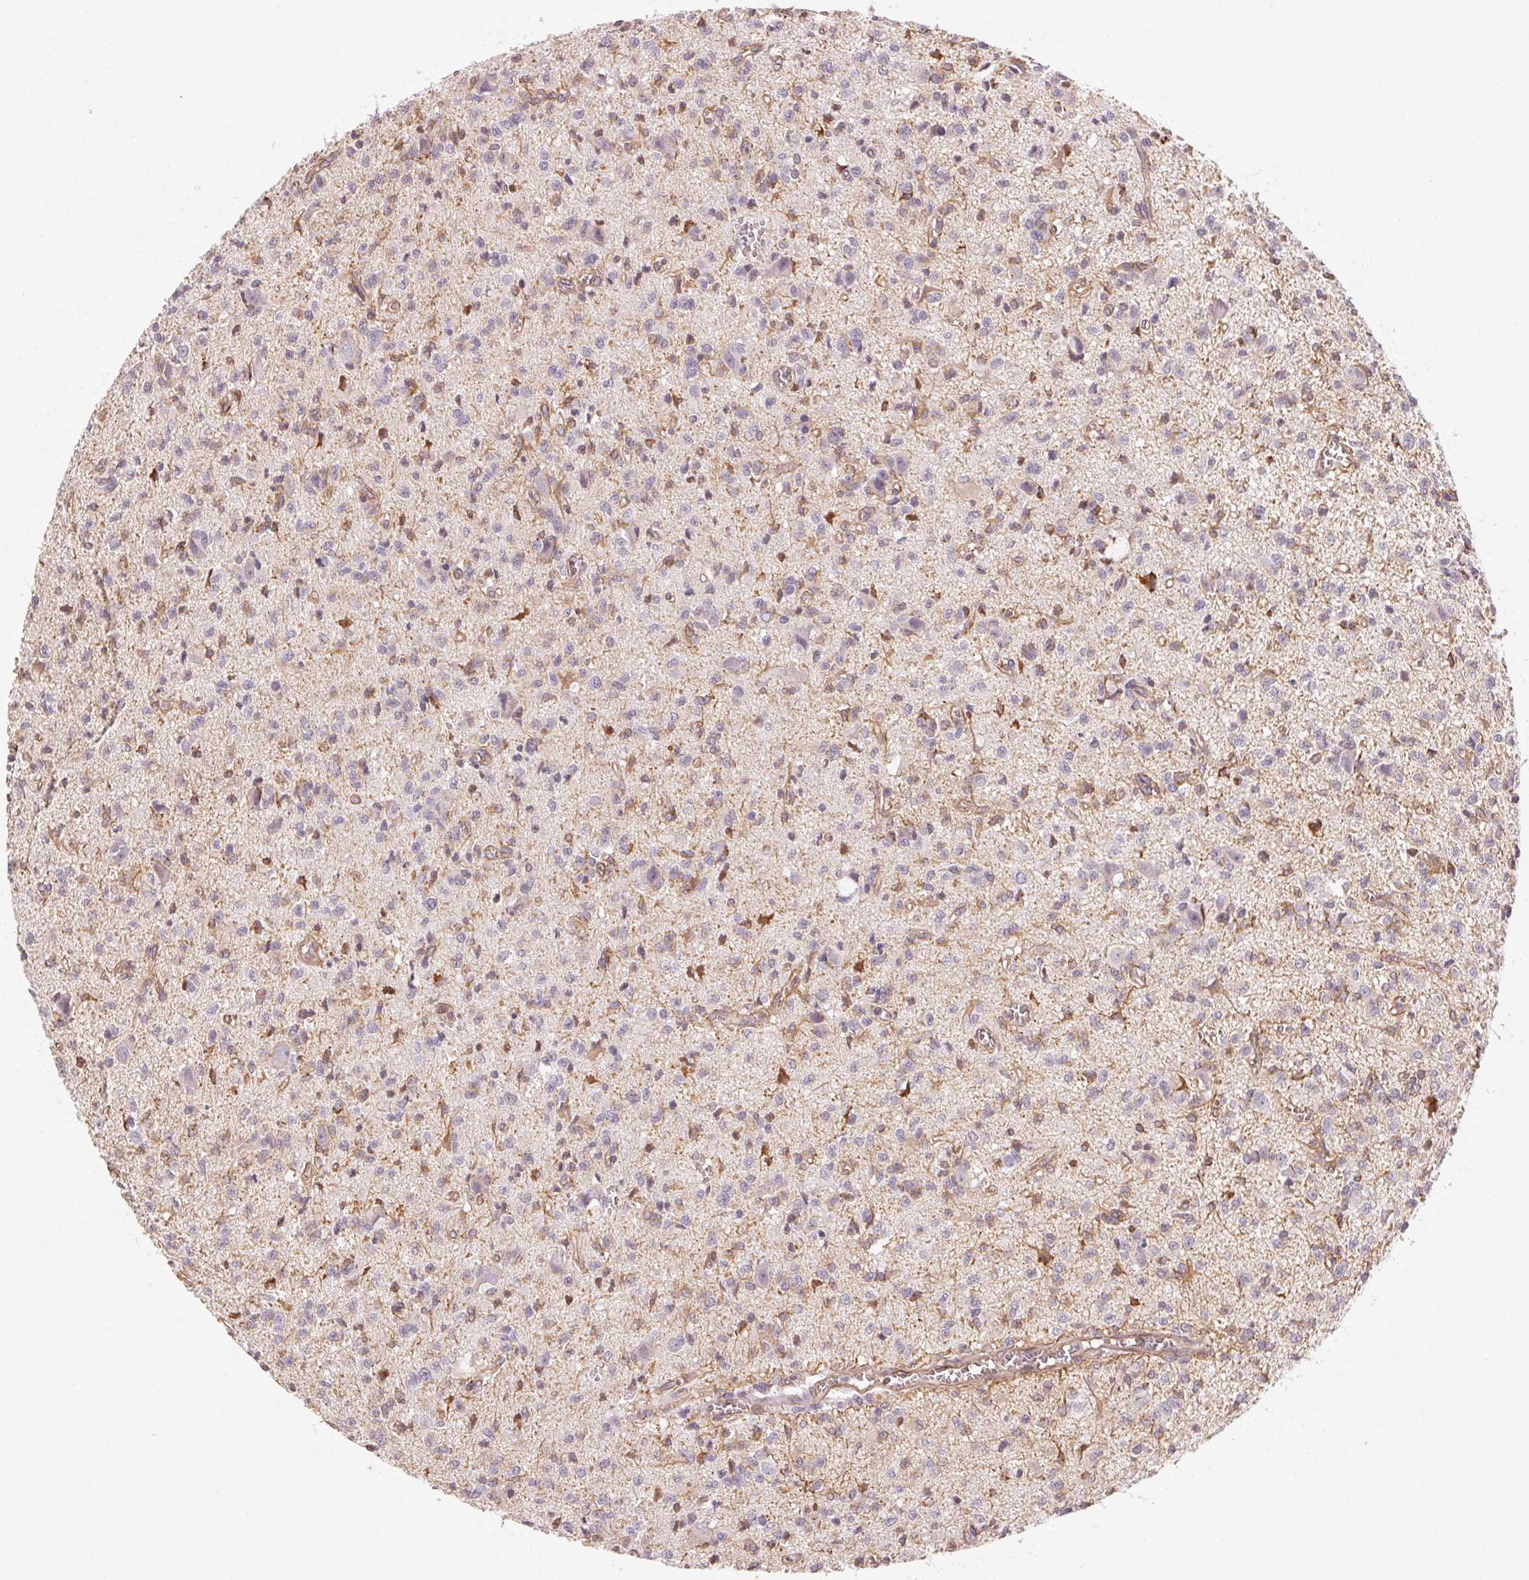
{"staining": {"intensity": "negative", "quantity": "none", "location": "none"}, "tissue": "glioma", "cell_type": "Tumor cells", "image_type": "cancer", "snomed": [{"axis": "morphology", "description": "Glioma, malignant, Low grade"}, {"axis": "topography", "description": "Brain"}], "caption": "Malignant glioma (low-grade) was stained to show a protein in brown. There is no significant staining in tumor cells.", "gene": "PLA2G4F", "patient": {"sex": "male", "age": 64}}